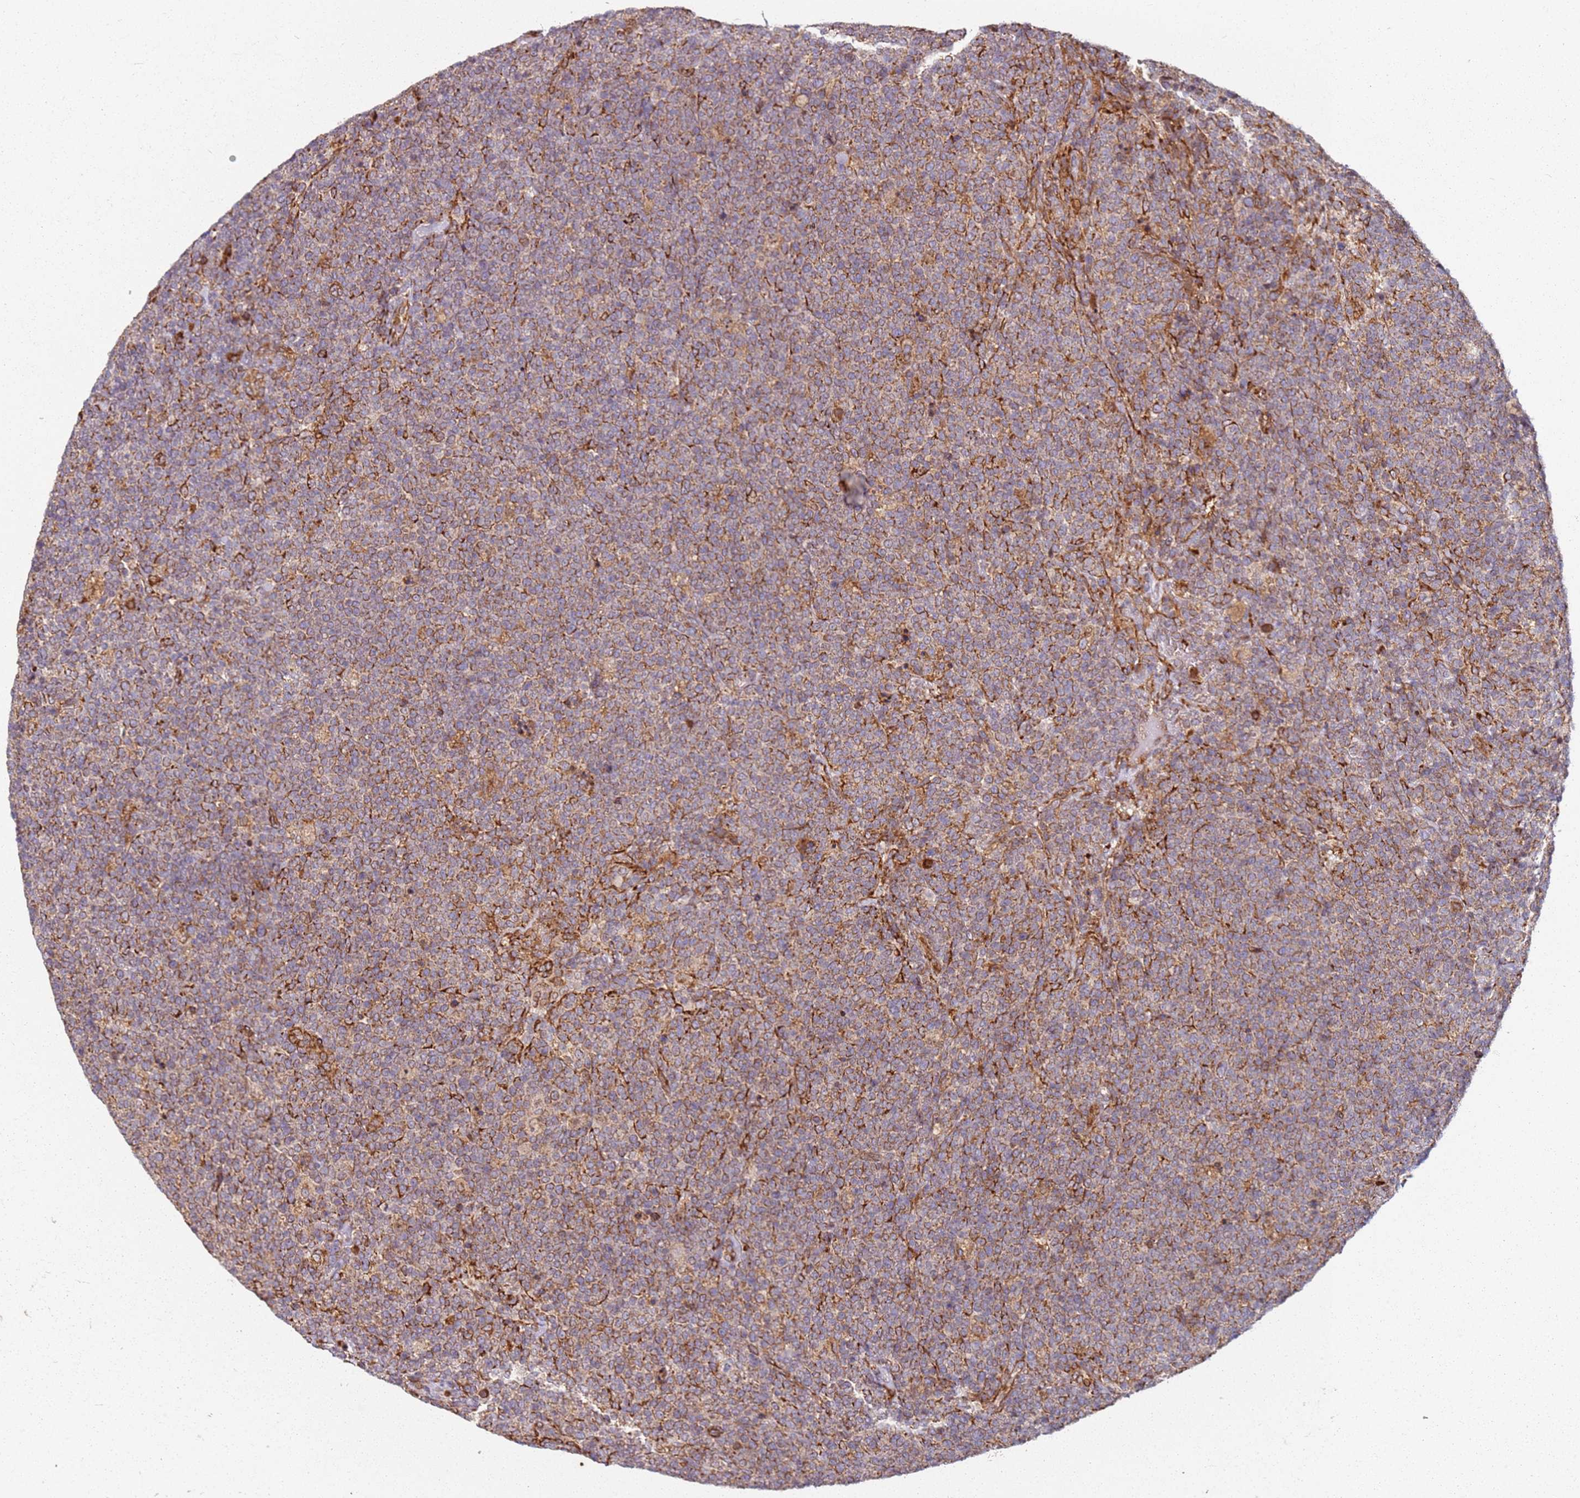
{"staining": {"intensity": "moderate", "quantity": ">75%", "location": "cytoplasmic/membranous"}, "tissue": "lymphoma", "cell_type": "Tumor cells", "image_type": "cancer", "snomed": [{"axis": "morphology", "description": "Malignant lymphoma, non-Hodgkin's type, High grade"}, {"axis": "topography", "description": "Lymph node"}], "caption": "Brown immunohistochemical staining in lymphoma exhibits moderate cytoplasmic/membranous staining in about >75% of tumor cells.", "gene": "ARFRP1", "patient": {"sex": "male", "age": 61}}